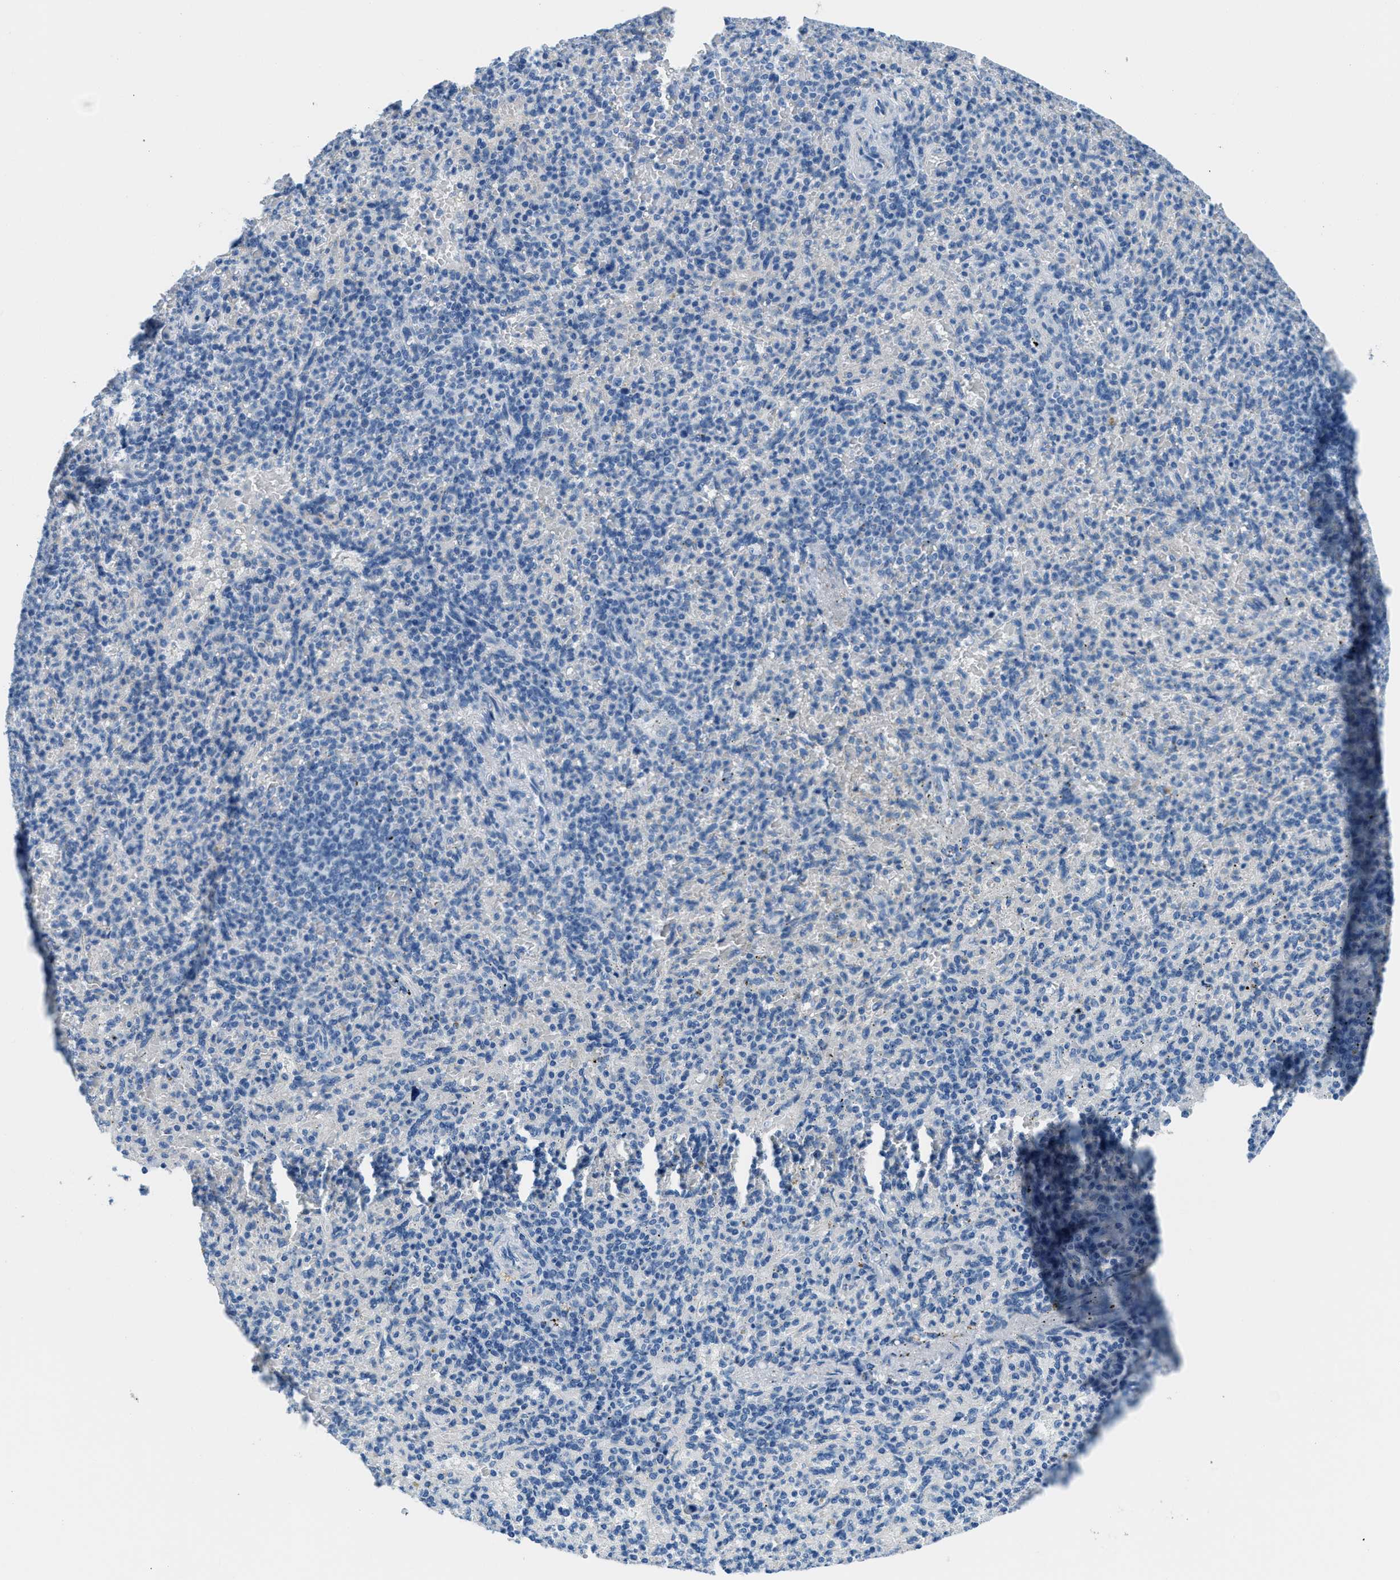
{"staining": {"intensity": "negative", "quantity": "none", "location": "none"}, "tissue": "spleen", "cell_type": "Cells in red pulp", "image_type": "normal", "snomed": [{"axis": "morphology", "description": "Normal tissue, NOS"}, {"axis": "topography", "description": "Spleen"}], "caption": "IHC image of benign spleen: human spleen stained with DAB (3,3'-diaminobenzidine) exhibits no significant protein positivity in cells in red pulp.", "gene": "MGARP", "patient": {"sex": "female", "age": 74}}